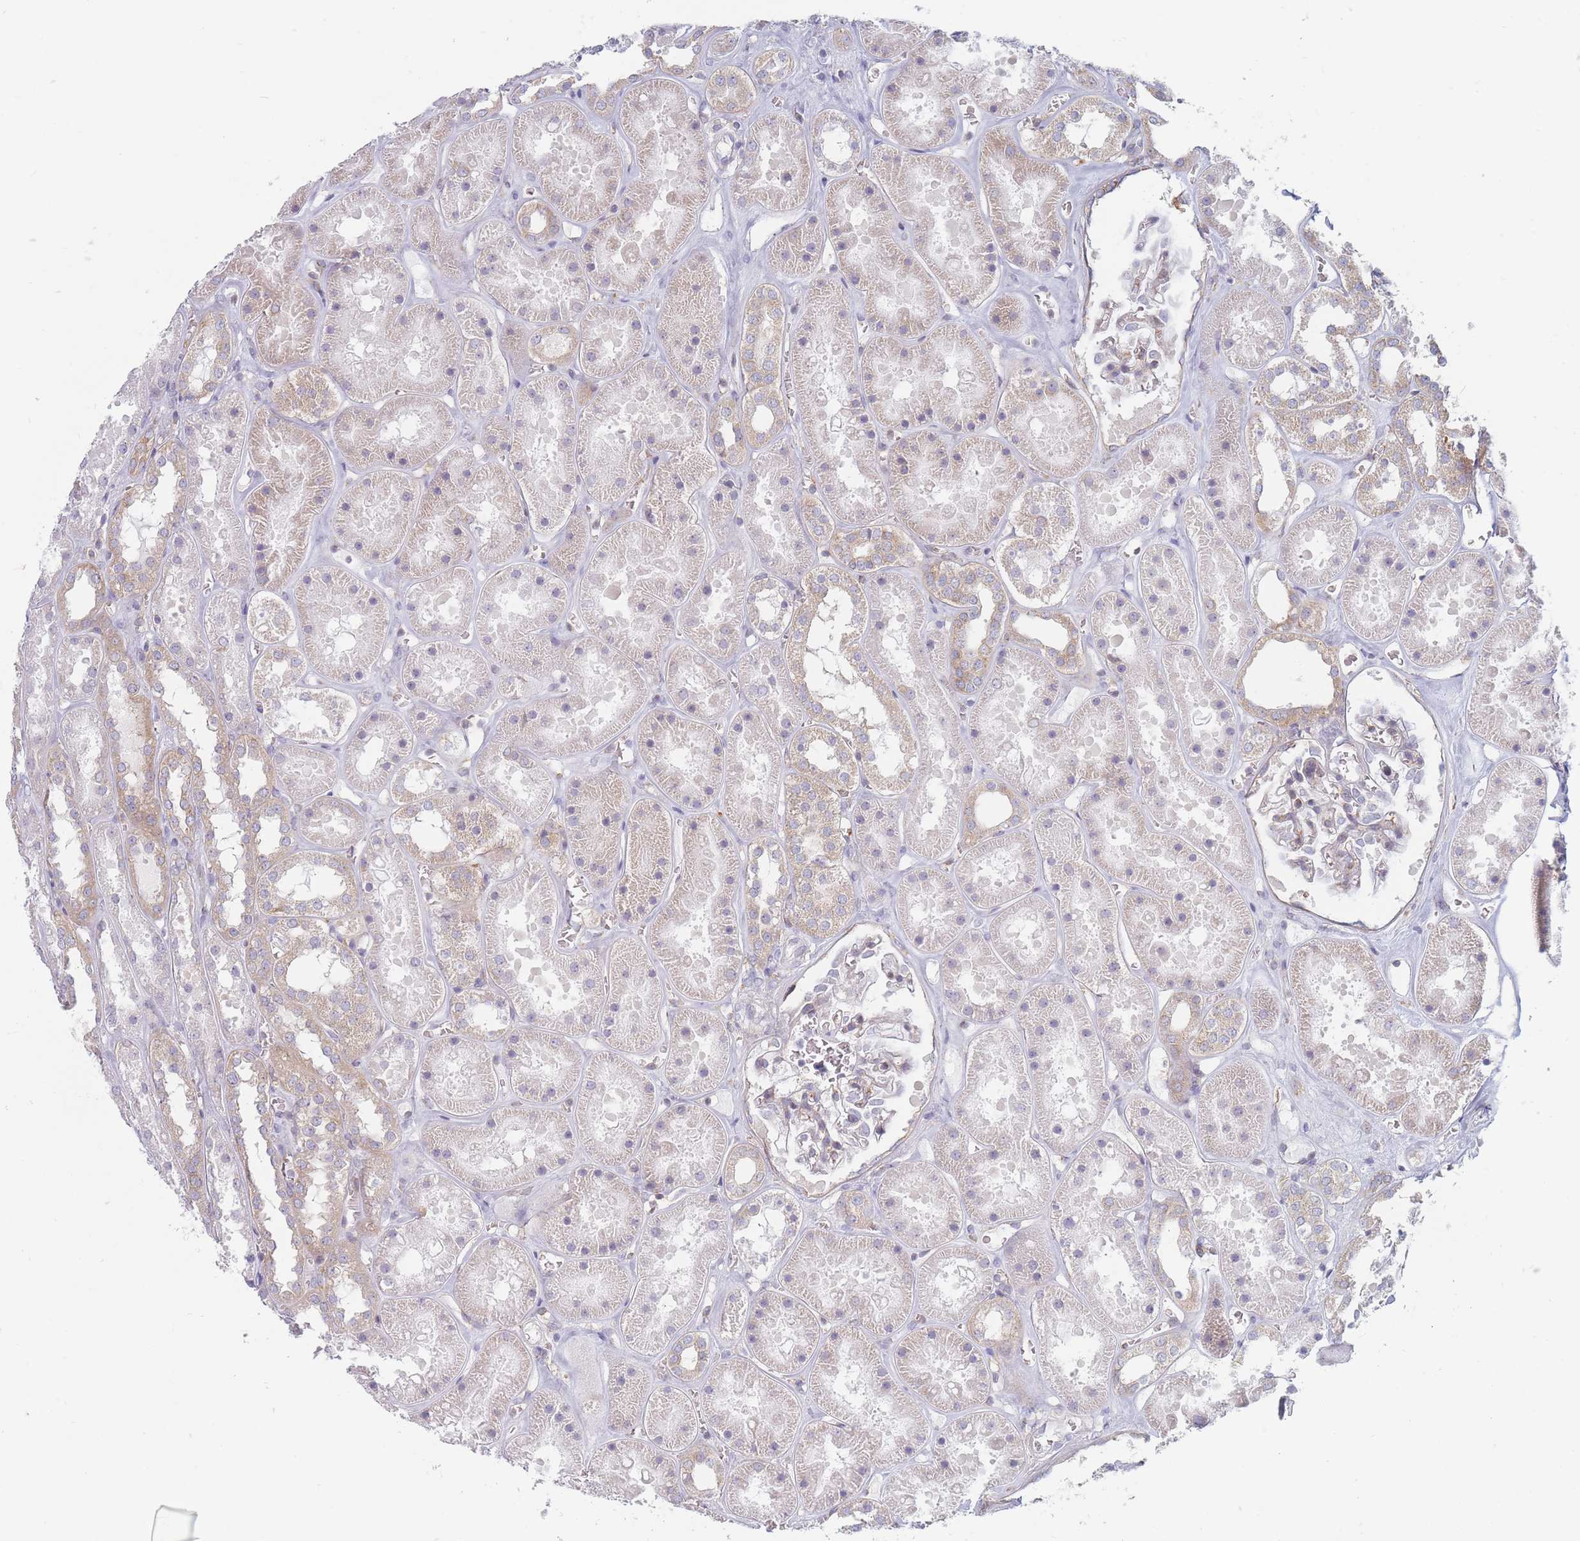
{"staining": {"intensity": "moderate", "quantity": "25%-75%", "location": "cytoplasmic/membranous"}, "tissue": "kidney", "cell_type": "Cells in glomeruli", "image_type": "normal", "snomed": [{"axis": "morphology", "description": "Normal tissue, NOS"}, {"axis": "topography", "description": "Kidney"}], "caption": "About 25%-75% of cells in glomeruli in unremarkable human kidney show moderate cytoplasmic/membranous protein expression as visualized by brown immunohistochemical staining.", "gene": "MAP1S", "patient": {"sex": "female", "age": 41}}